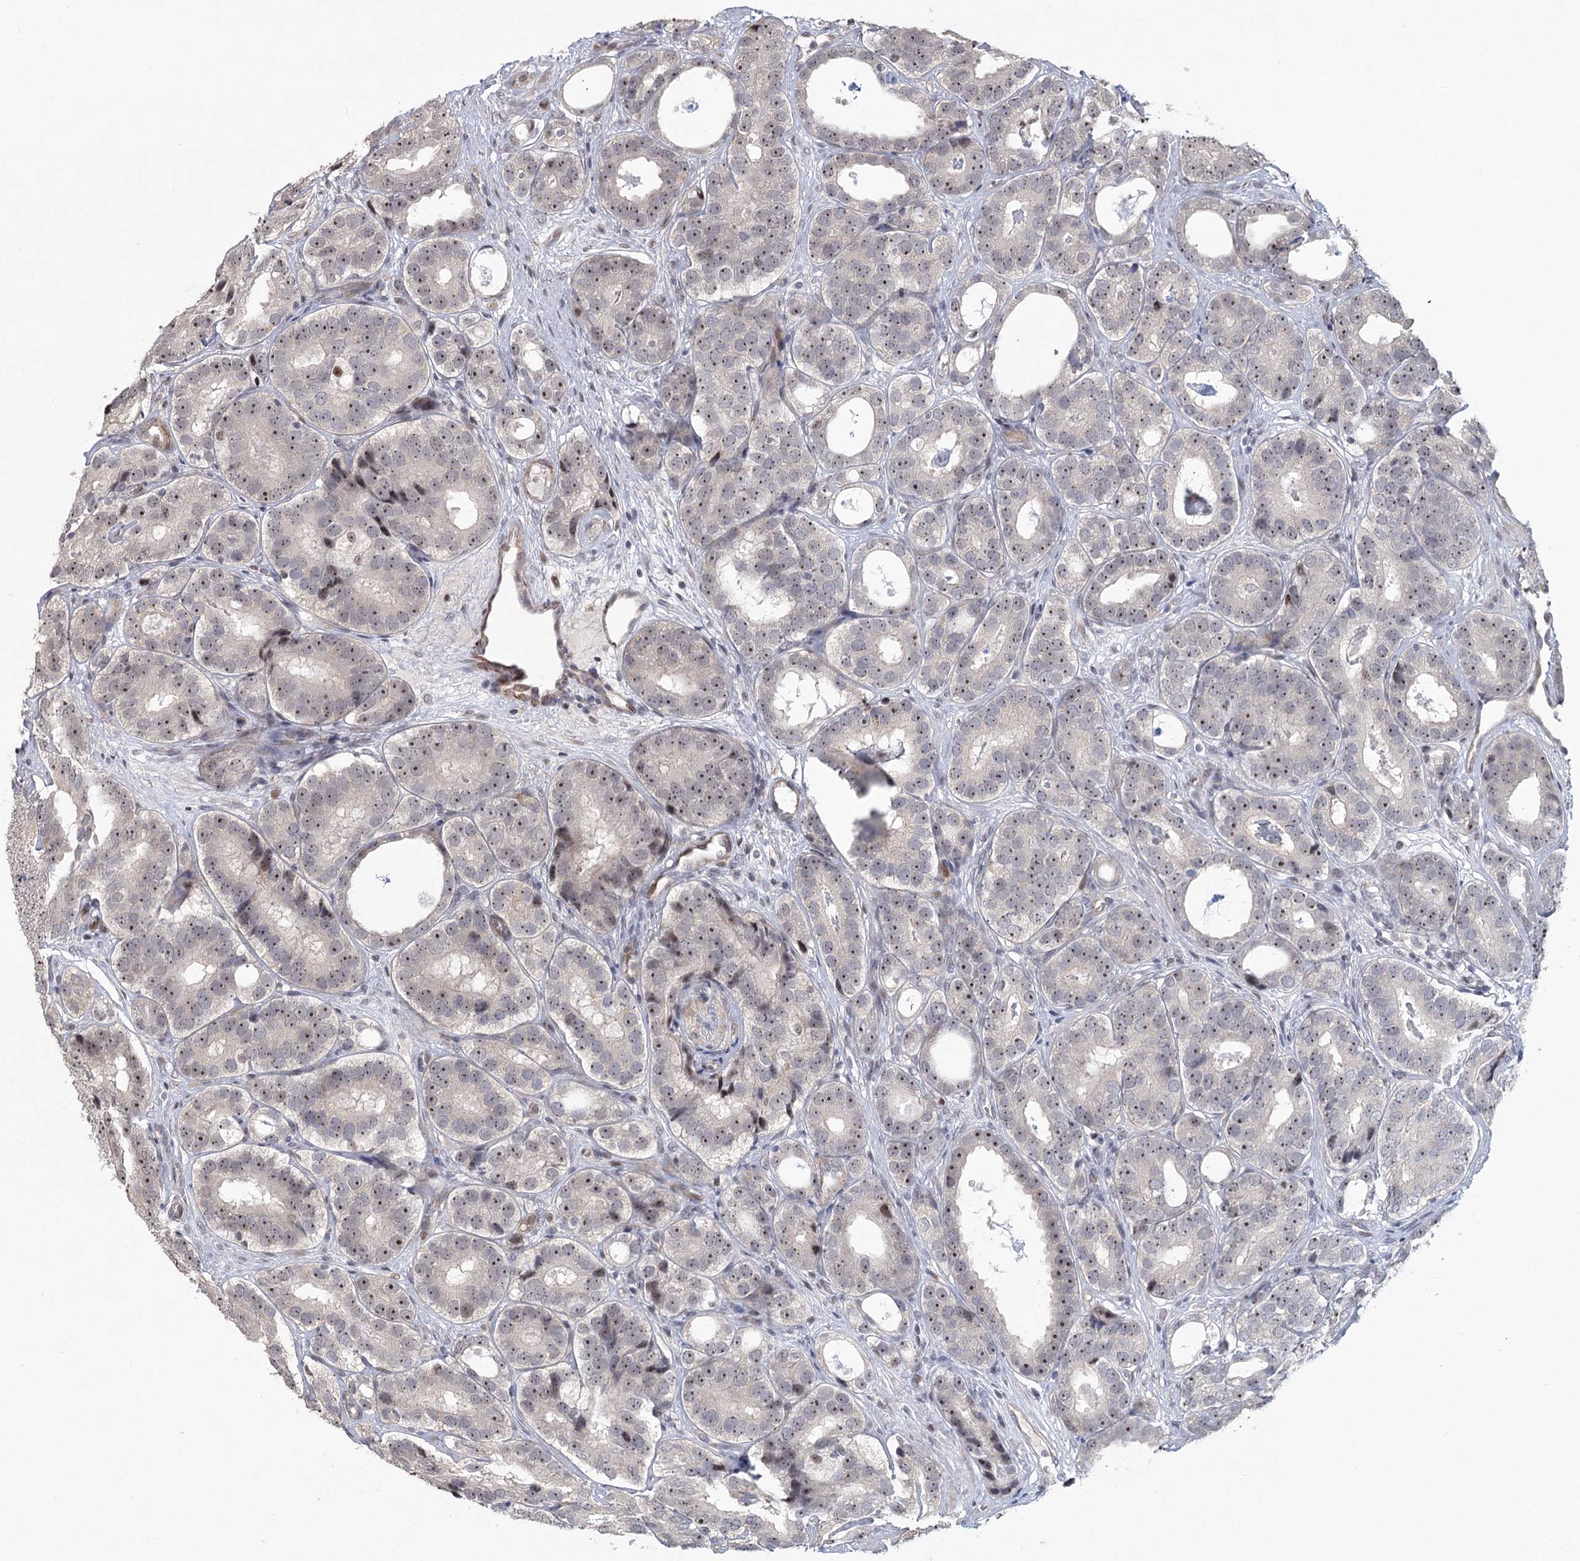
{"staining": {"intensity": "weak", "quantity": ">75%", "location": "nuclear"}, "tissue": "prostate cancer", "cell_type": "Tumor cells", "image_type": "cancer", "snomed": [{"axis": "morphology", "description": "Adenocarcinoma, High grade"}, {"axis": "topography", "description": "Prostate"}], "caption": "Approximately >75% of tumor cells in prostate cancer display weak nuclear protein positivity as visualized by brown immunohistochemical staining.", "gene": "PARM1", "patient": {"sex": "male", "age": 56}}